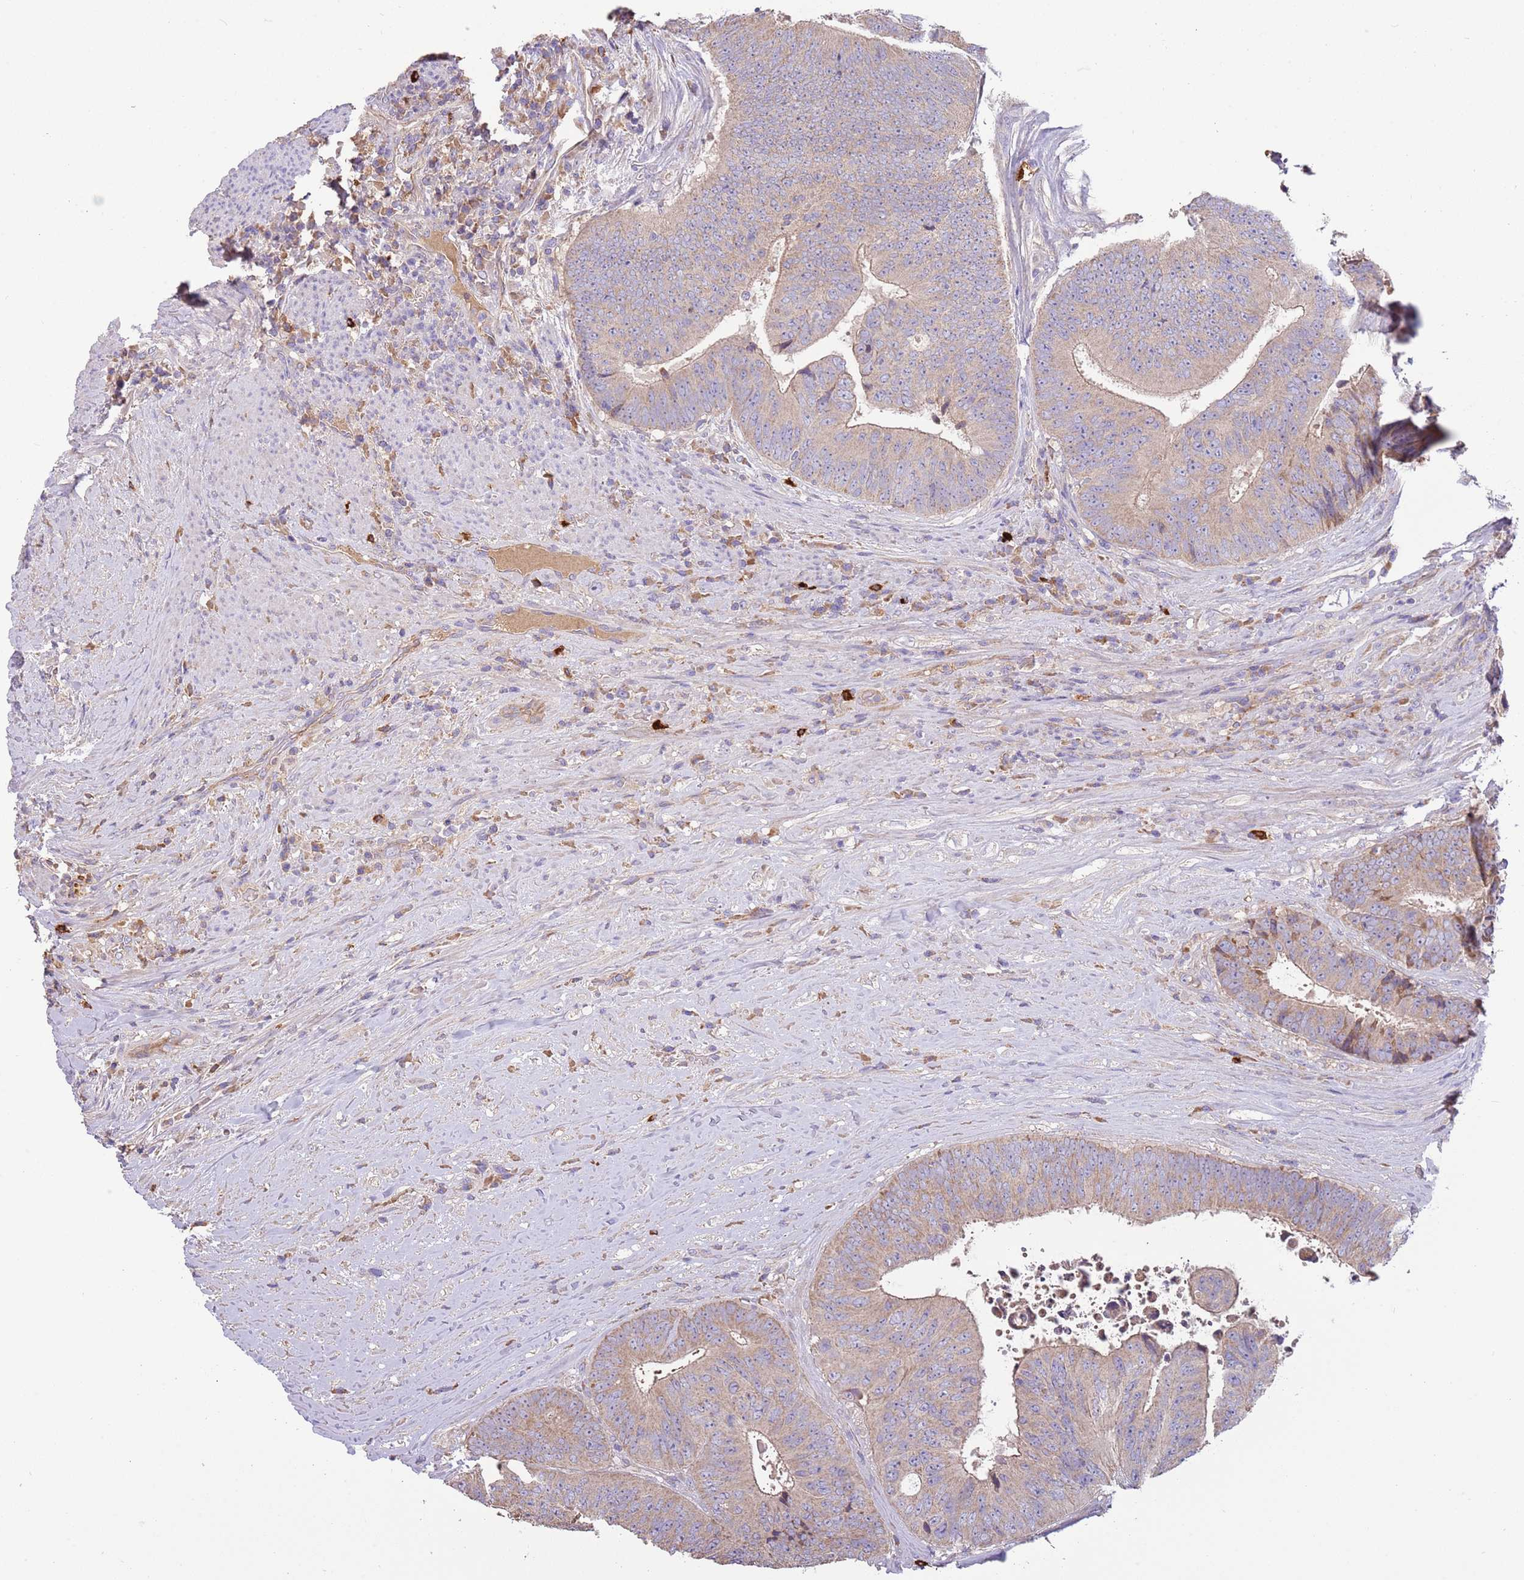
{"staining": {"intensity": "weak", "quantity": ">75%", "location": "cytoplasmic/membranous"}, "tissue": "colorectal cancer", "cell_type": "Tumor cells", "image_type": "cancer", "snomed": [{"axis": "morphology", "description": "Adenocarcinoma, NOS"}, {"axis": "topography", "description": "Rectum"}], "caption": "Brown immunohistochemical staining in colorectal adenocarcinoma displays weak cytoplasmic/membranous staining in approximately >75% of tumor cells.", "gene": "TRMO", "patient": {"sex": "male", "age": 72}}